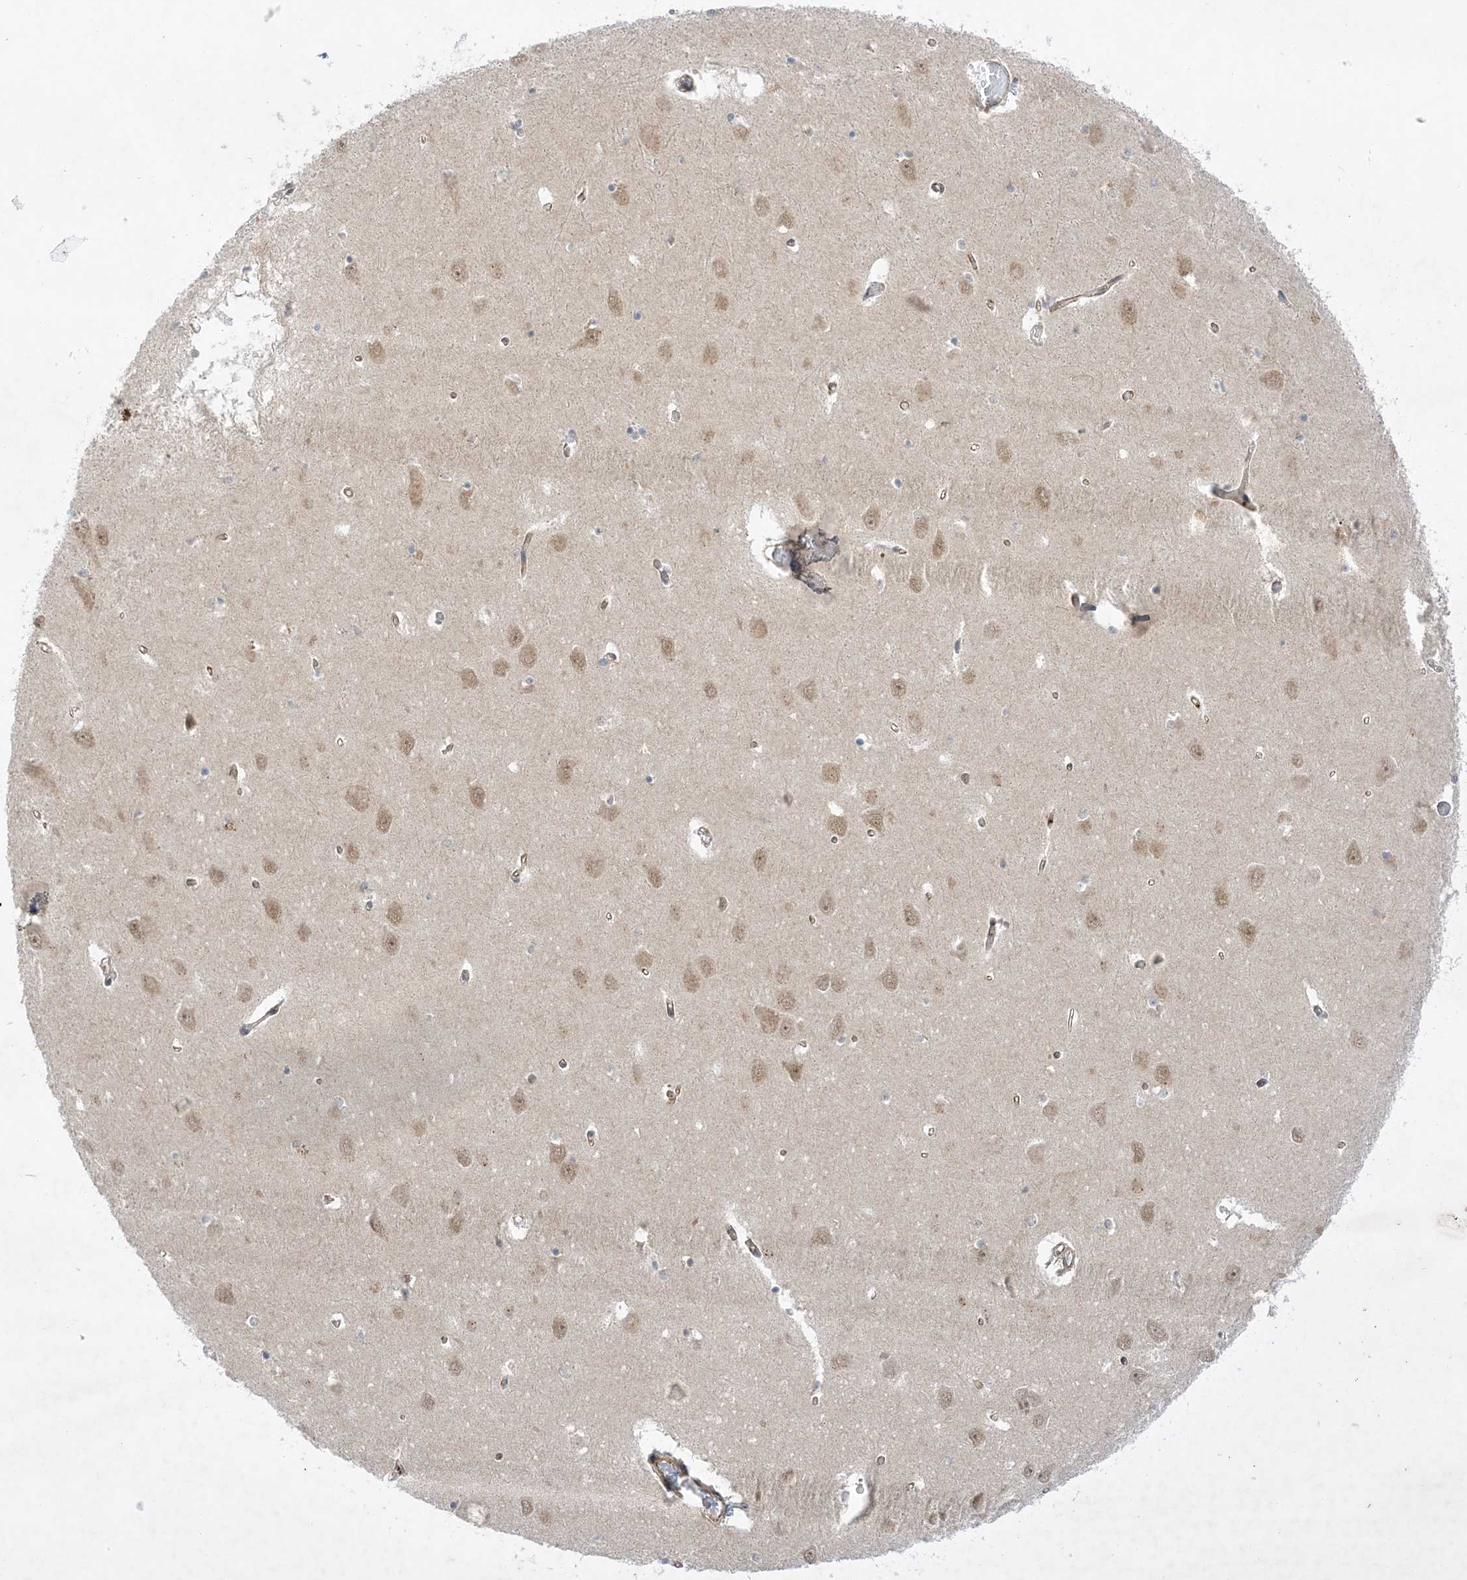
{"staining": {"intensity": "negative", "quantity": "none", "location": "none"}, "tissue": "hippocampus", "cell_type": "Glial cells", "image_type": "normal", "snomed": [{"axis": "morphology", "description": "Normal tissue, NOS"}, {"axis": "topography", "description": "Hippocampus"}], "caption": "Immunohistochemistry (IHC) of benign human hippocampus reveals no positivity in glial cells. The staining is performed using DAB (3,3'-diaminobenzidine) brown chromogen with nuclei counter-stained in using hematoxylin.", "gene": "NAF1", "patient": {"sex": "male", "age": 70}}